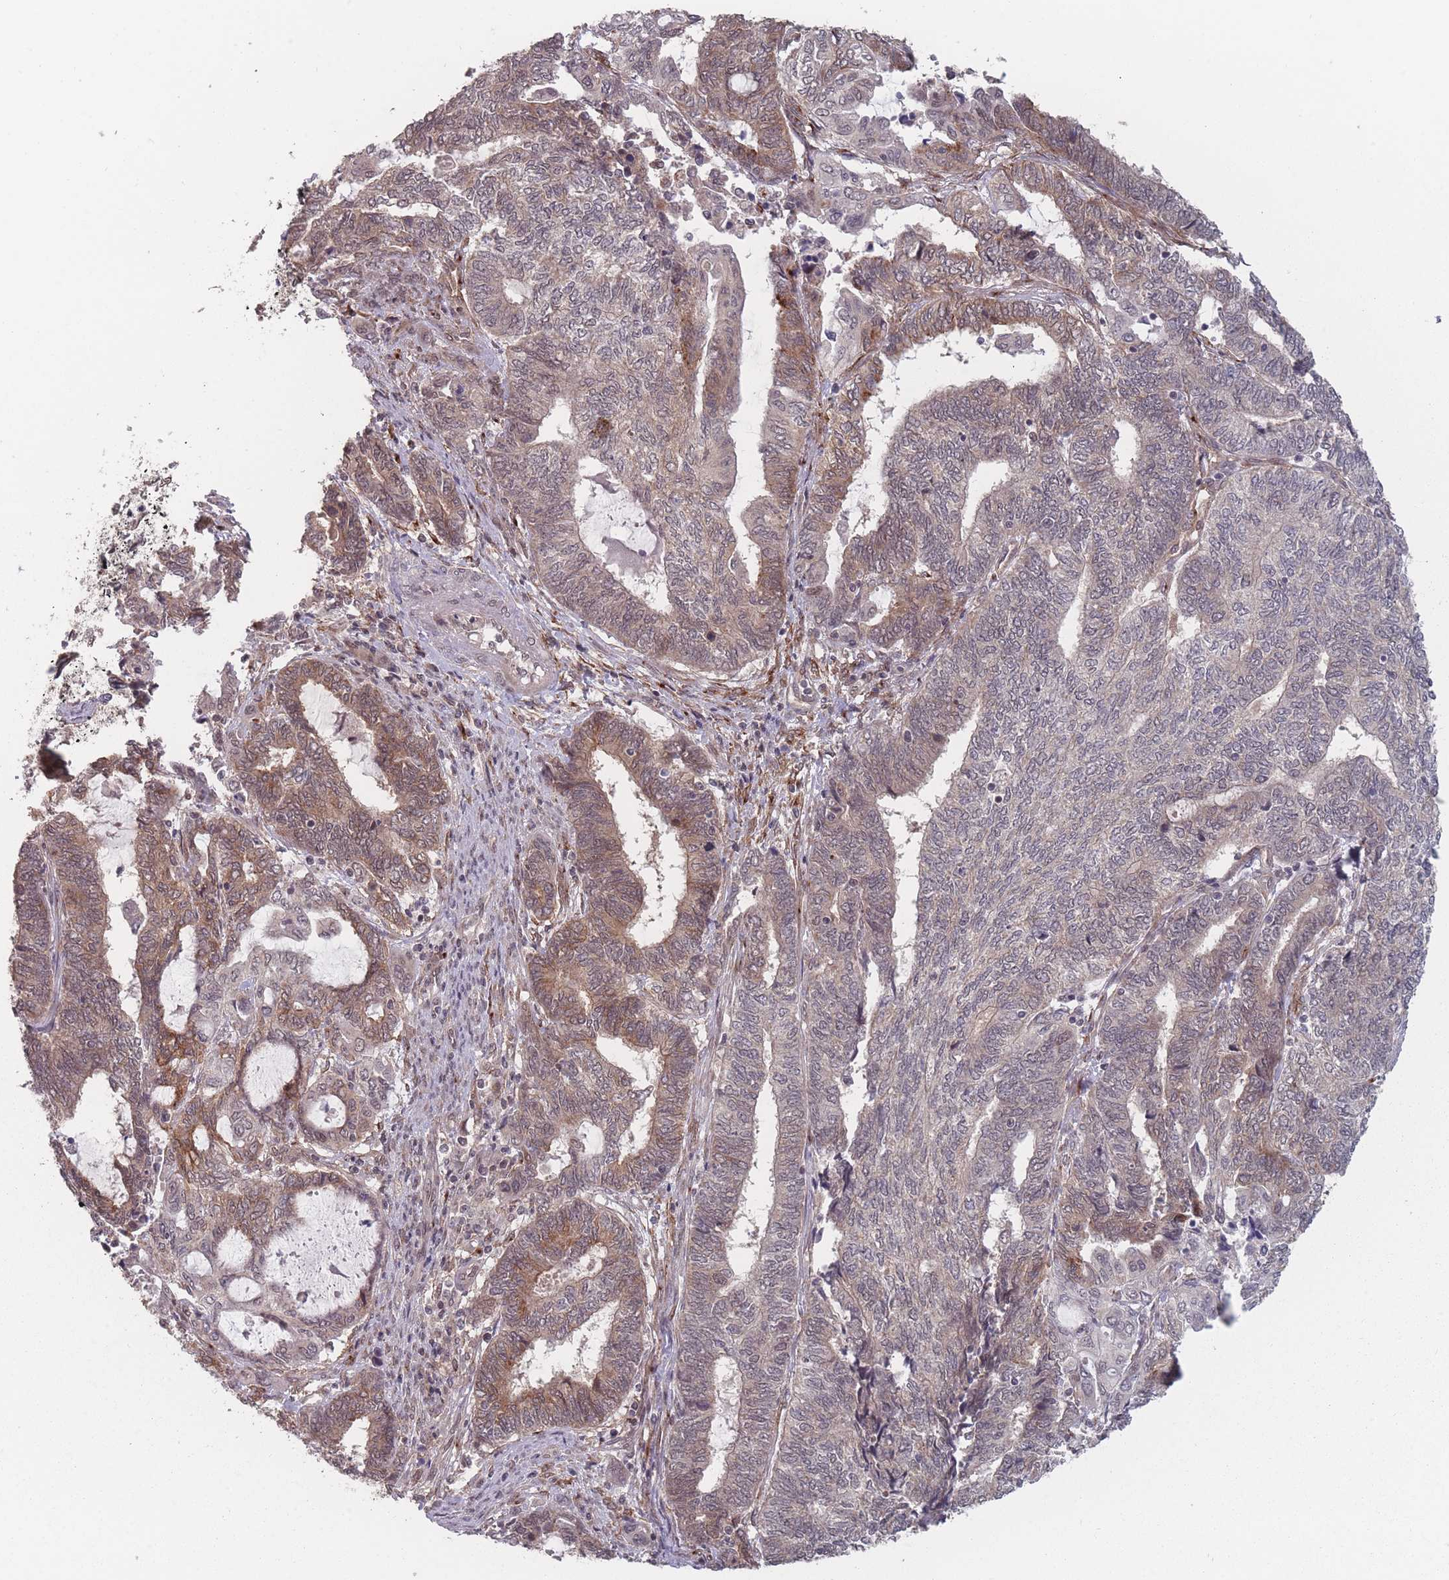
{"staining": {"intensity": "moderate", "quantity": "25%-75%", "location": "cytoplasmic/membranous"}, "tissue": "endometrial cancer", "cell_type": "Tumor cells", "image_type": "cancer", "snomed": [{"axis": "morphology", "description": "Adenocarcinoma, NOS"}, {"axis": "topography", "description": "Uterus"}, {"axis": "topography", "description": "Endometrium"}], "caption": "The photomicrograph exhibits a brown stain indicating the presence of a protein in the cytoplasmic/membranous of tumor cells in adenocarcinoma (endometrial). (IHC, brightfield microscopy, high magnification).", "gene": "CNTRL", "patient": {"sex": "female", "age": 70}}